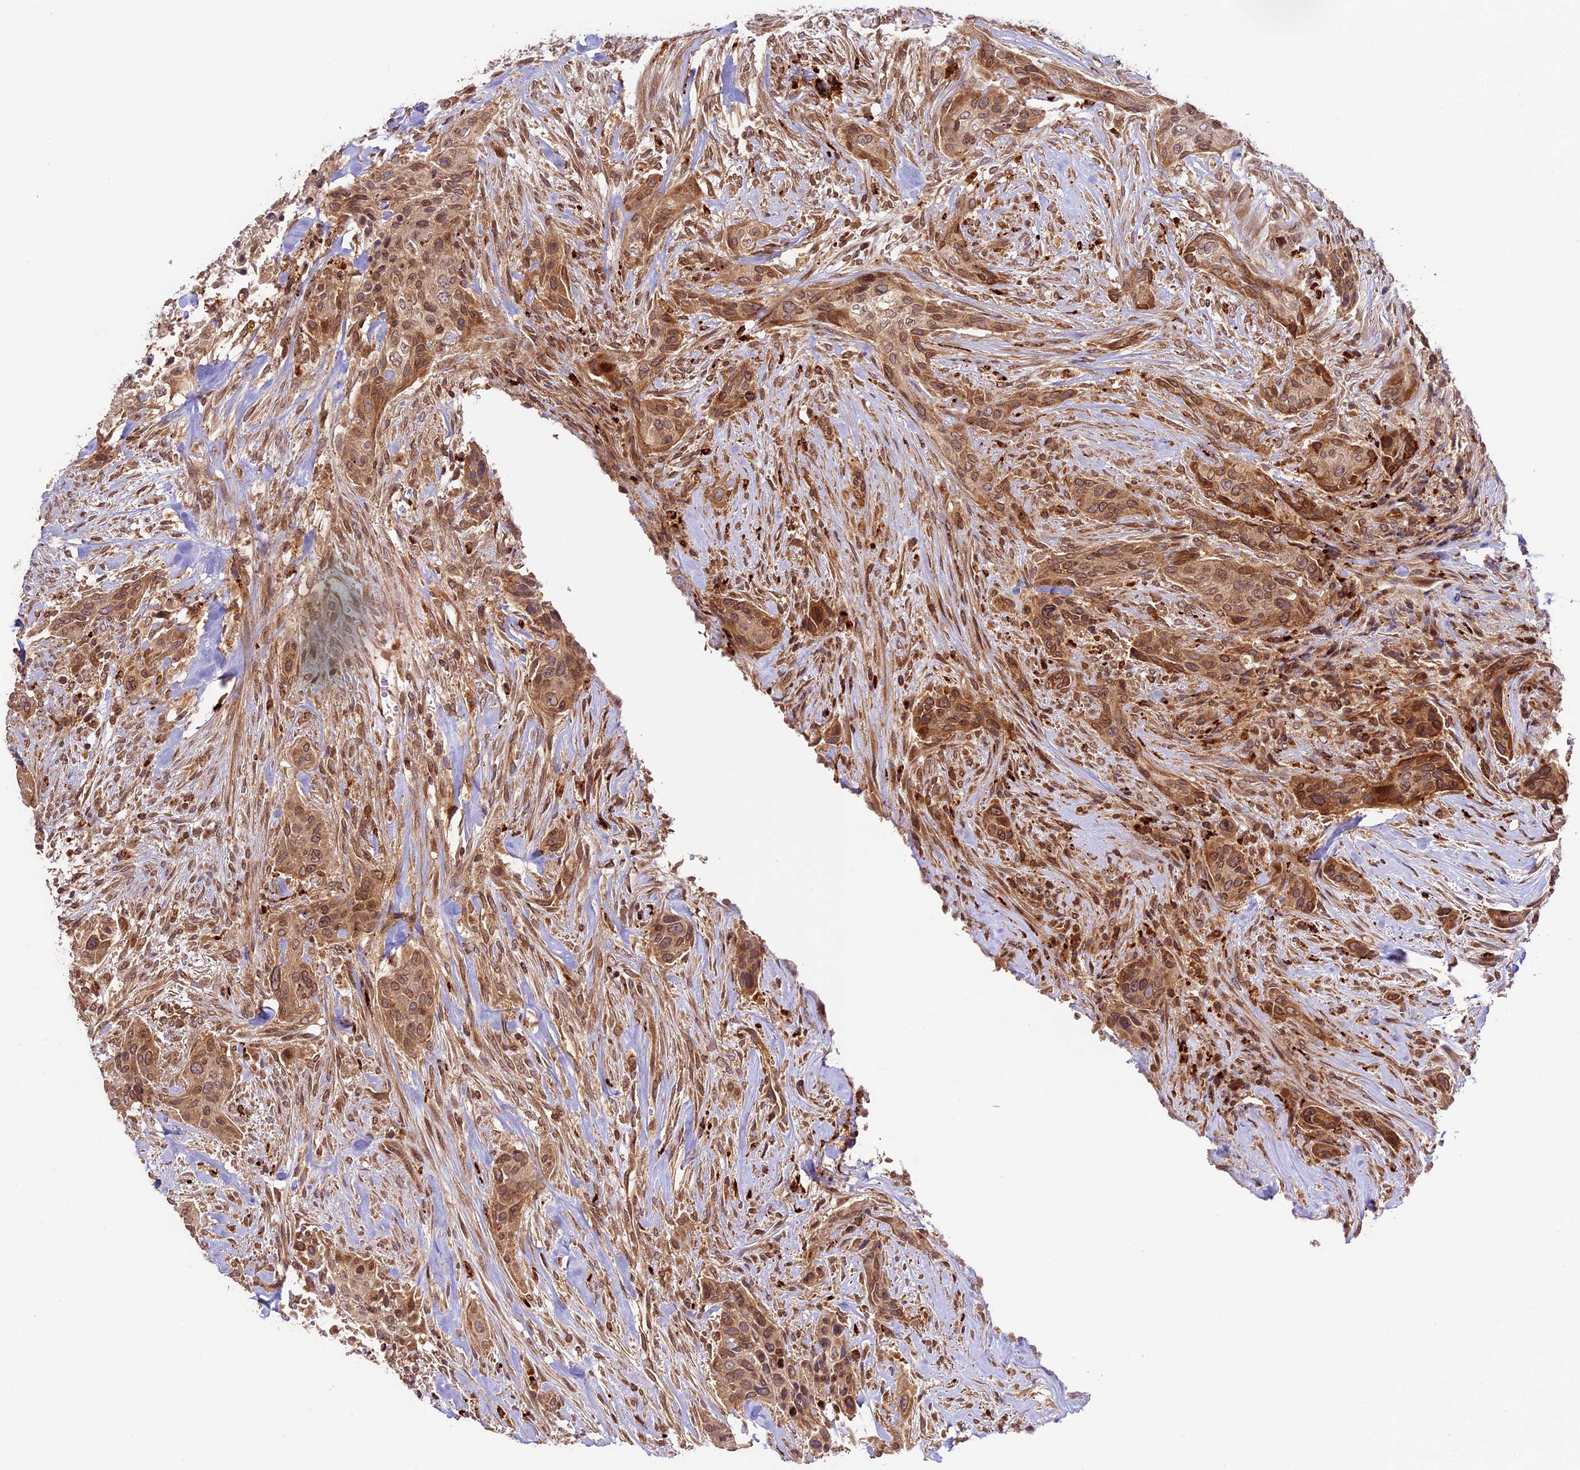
{"staining": {"intensity": "moderate", "quantity": ">75%", "location": "cytoplasmic/membranous,nuclear"}, "tissue": "urothelial cancer", "cell_type": "Tumor cells", "image_type": "cancer", "snomed": [{"axis": "morphology", "description": "Urothelial carcinoma, High grade"}, {"axis": "topography", "description": "Urinary bladder"}], "caption": "High-grade urothelial carcinoma stained with a brown dye displays moderate cytoplasmic/membranous and nuclear positive expression in about >75% of tumor cells.", "gene": "DGKH", "patient": {"sex": "male", "age": 35}}